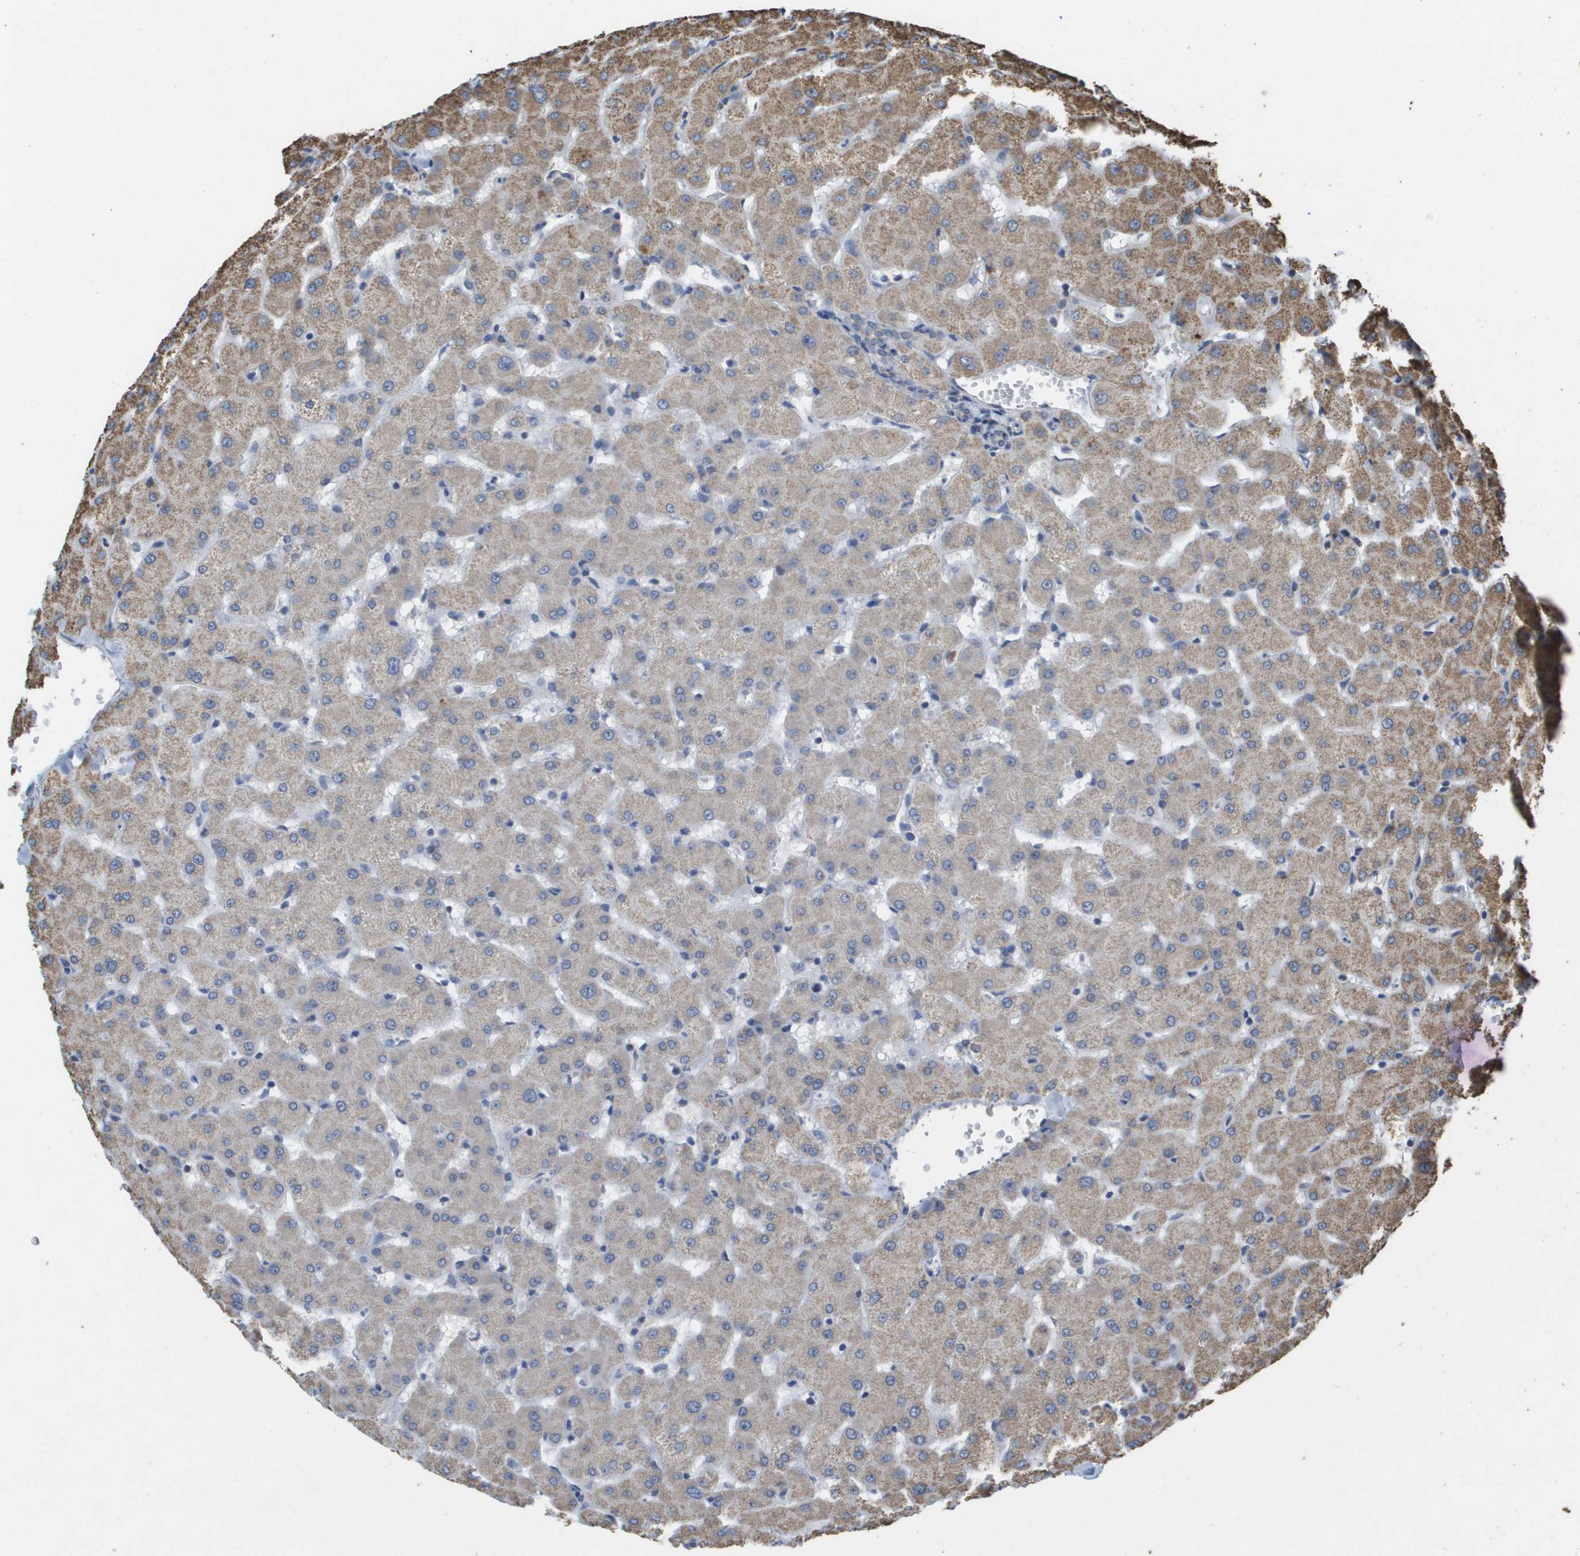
{"staining": {"intensity": "negative", "quantity": "none", "location": "none"}, "tissue": "liver", "cell_type": "Cholangiocytes", "image_type": "normal", "snomed": [{"axis": "morphology", "description": "Normal tissue, NOS"}, {"axis": "topography", "description": "Liver"}], "caption": "Human liver stained for a protein using immunohistochemistry (IHC) displays no expression in cholangiocytes.", "gene": "HSPE1", "patient": {"sex": "female", "age": 63}}